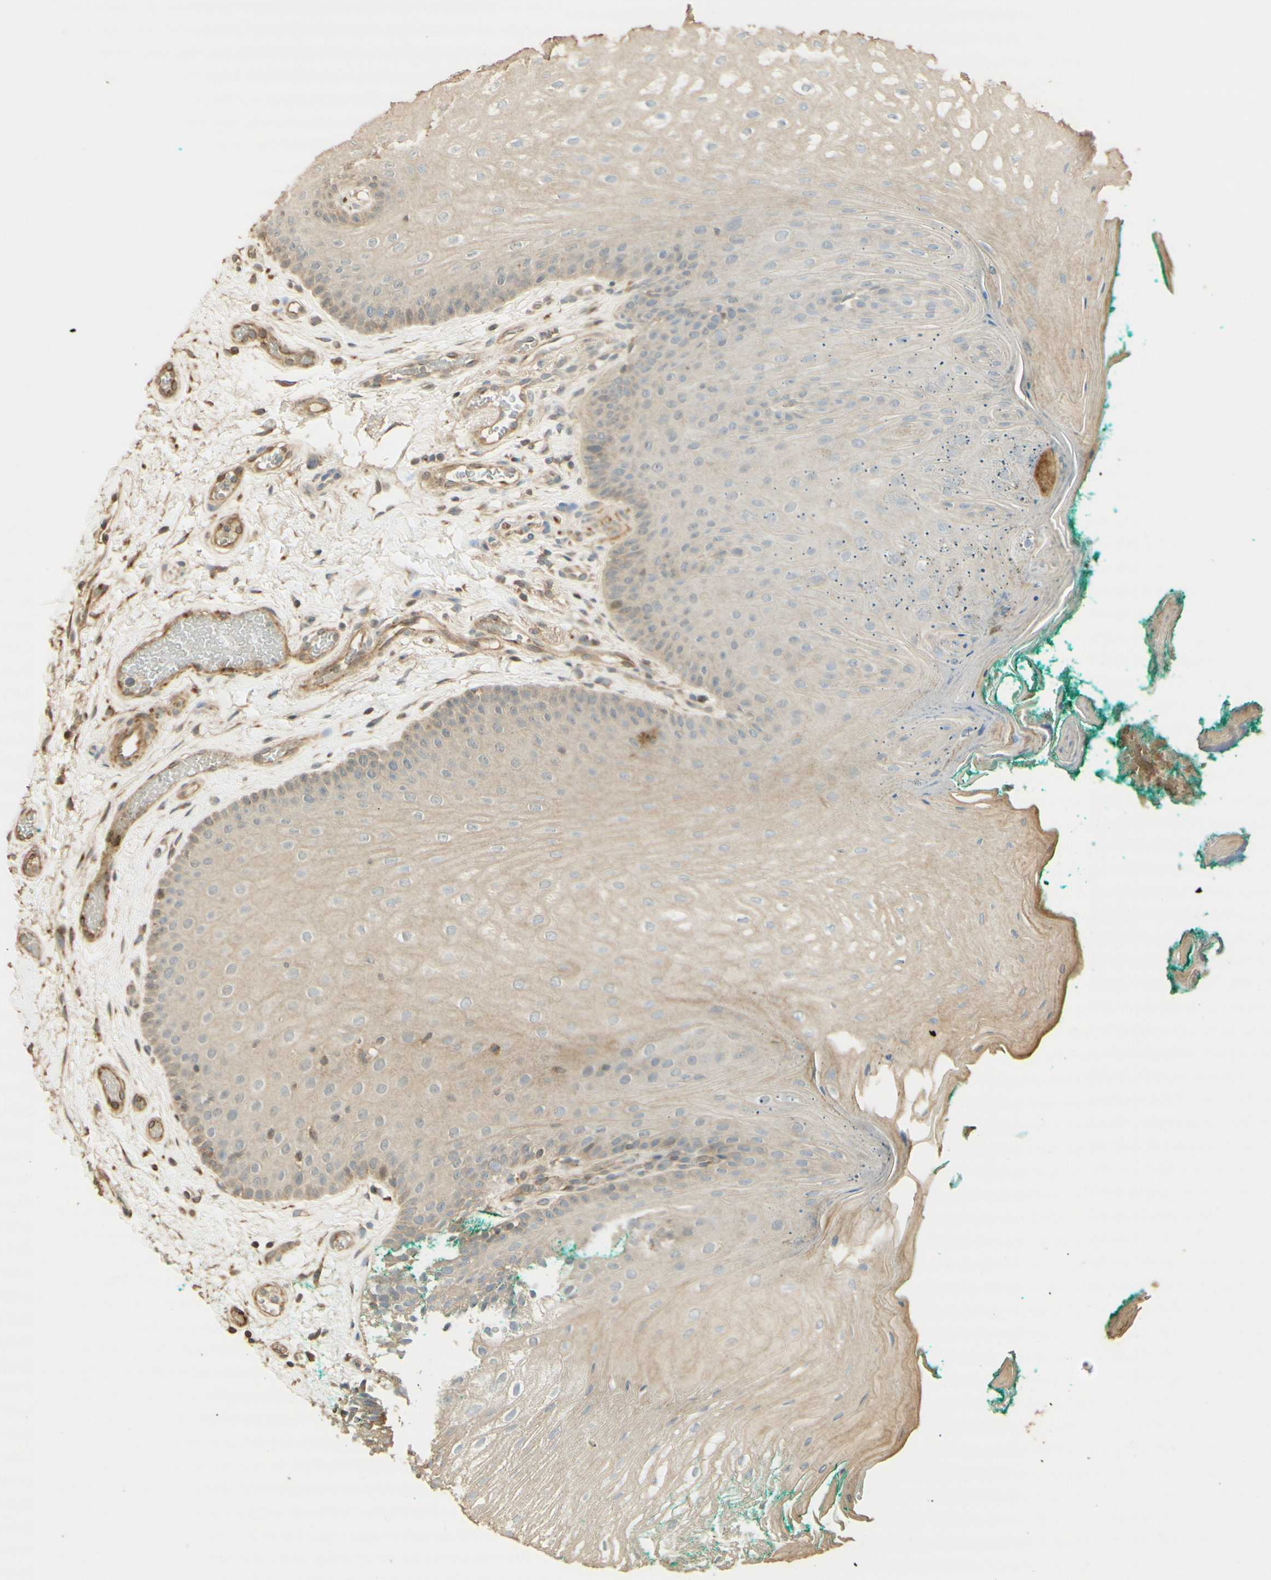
{"staining": {"intensity": "weak", "quantity": "<25%", "location": "cytoplasmic/membranous"}, "tissue": "oral mucosa", "cell_type": "Squamous epithelial cells", "image_type": "normal", "snomed": [{"axis": "morphology", "description": "Normal tissue, NOS"}, {"axis": "topography", "description": "Skeletal muscle"}, {"axis": "topography", "description": "Oral tissue"}], "caption": "This is an immunohistochemistry (IHC) photomicrograph of benign human oral mucosa. There is no positivity in squamous epithelial cells.", "gene": "AGER", "patient": {"sex": "male", "age": 58}}